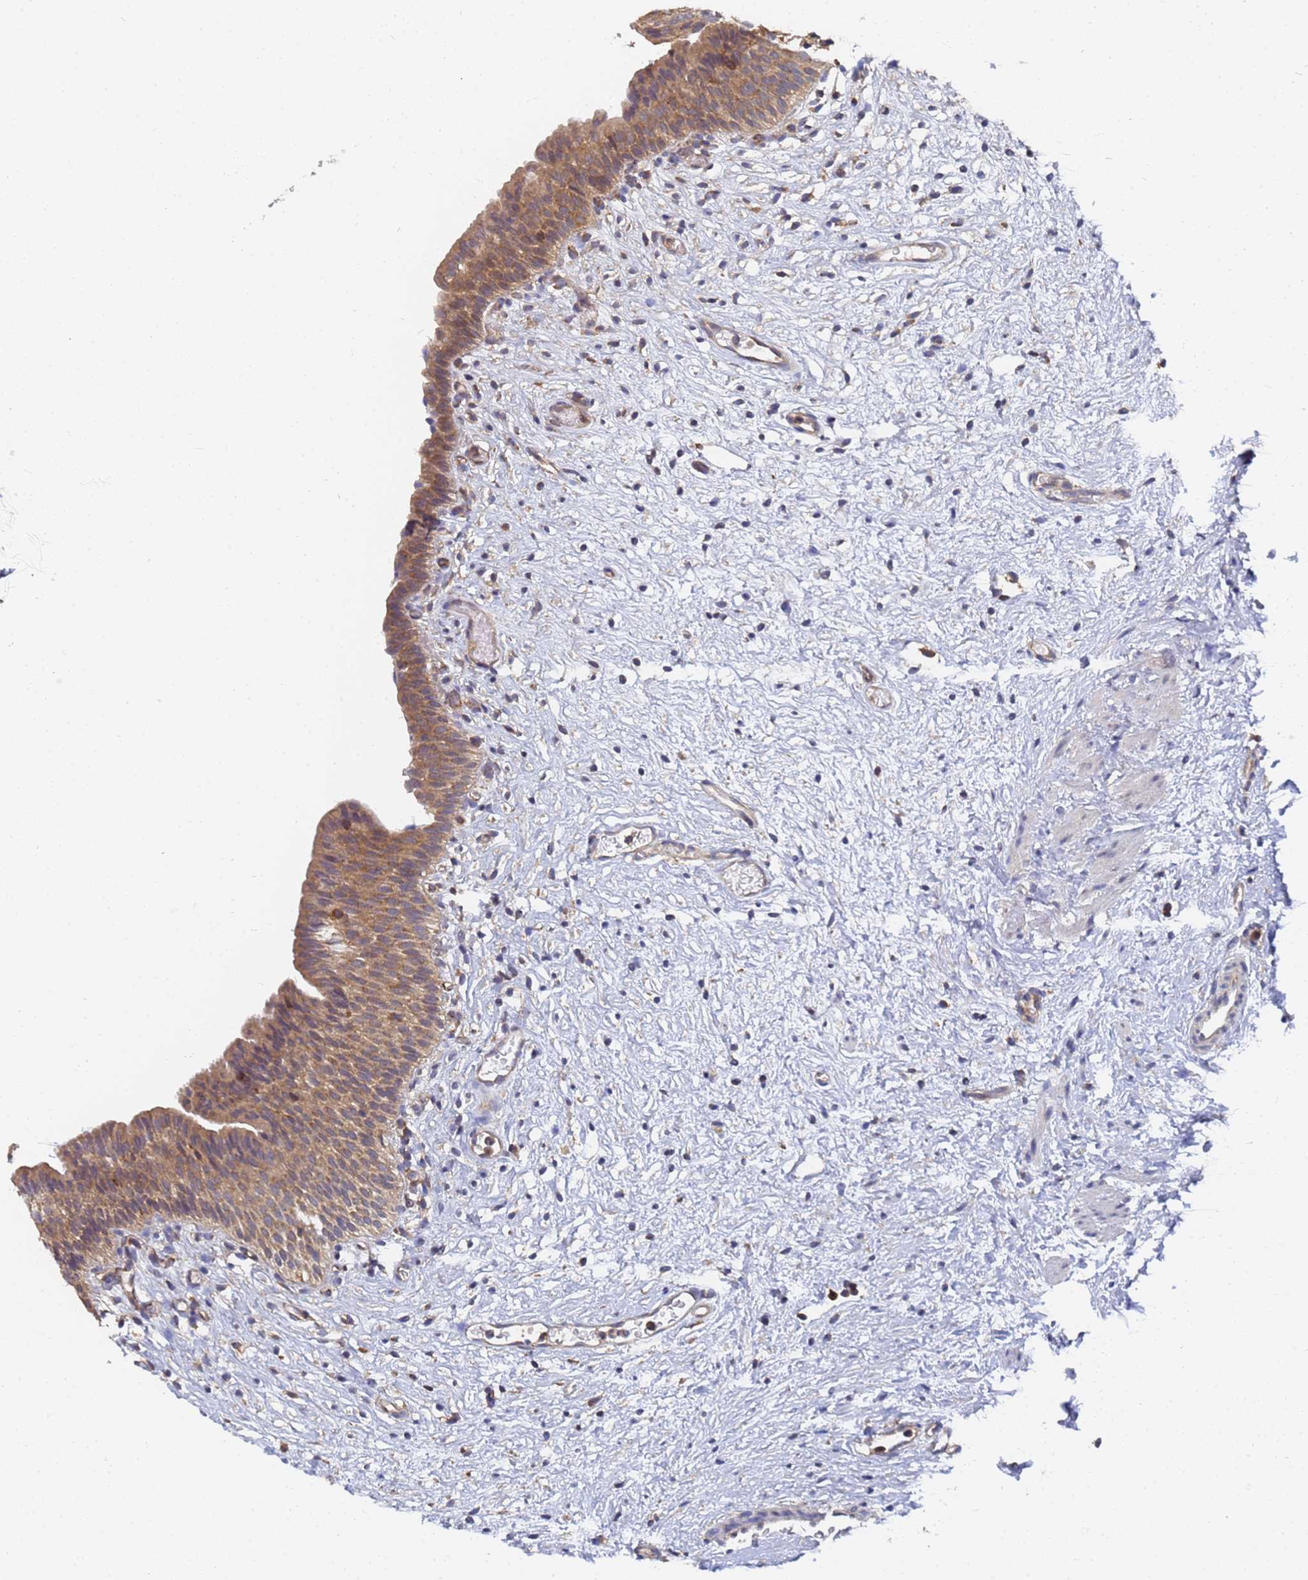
{"staining": {"intensity": "moderate", "quantity": ">75%", "location": "cytoplasmic/membranous"}, "tissue": "urinary bladder", "cell_type": "Urothelial cells", "image_type": "normal", "snomed": [{"axis": "morphology", "description": "Transitional cell carcinoma in-situ"}, {"axis": "topography", "description": "Urinary bladder"}], "caption": "Protein analysis of normal urinary bladder demonstrates moderate cytoplasmic/membranous staining in about >75% of urothelial cells.", "gene": "ALS2CL", "patient": {"sex": "male", "age": 74}}